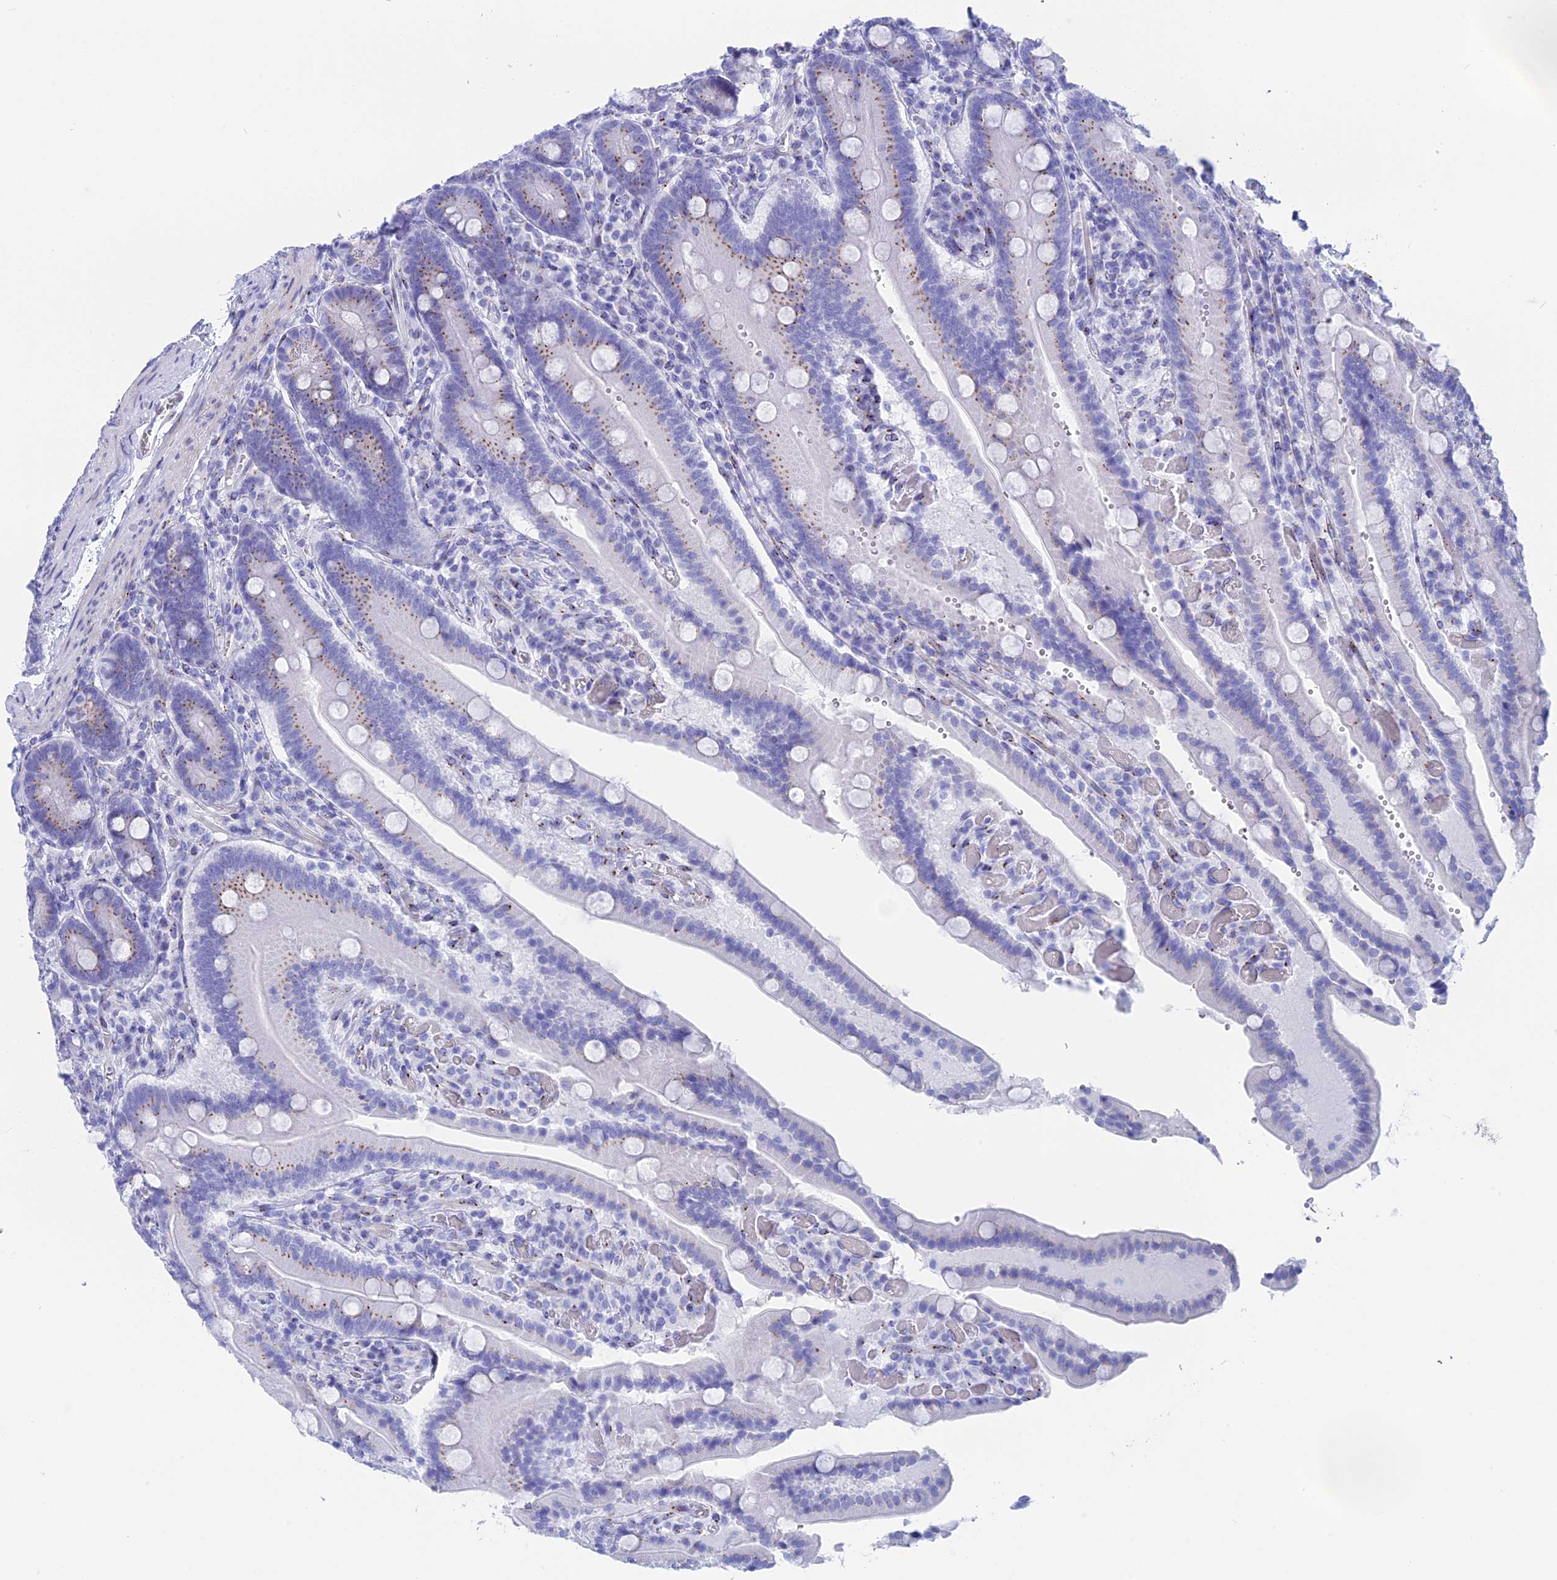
{"staining": {"intensity": "moderate", "quantity": "<25%", "location": "cytoplasmic/membranous"}, "tissue": "duodenum", "cell_type": "Glandular cells", "image_type": "normal", "snomed": [{"axis": "morphology", "description": "Normal tissue, NOS"}, {"axis": "topography", "description": "Duodenum"}], "caption": "Protein expression by IHC displays moderate cytoplasmic/membranous staining in about <25% of glandular cells in benign duodenum.", "gene": "ERICH4", "patient": {"sex": "female", "age": 62}}